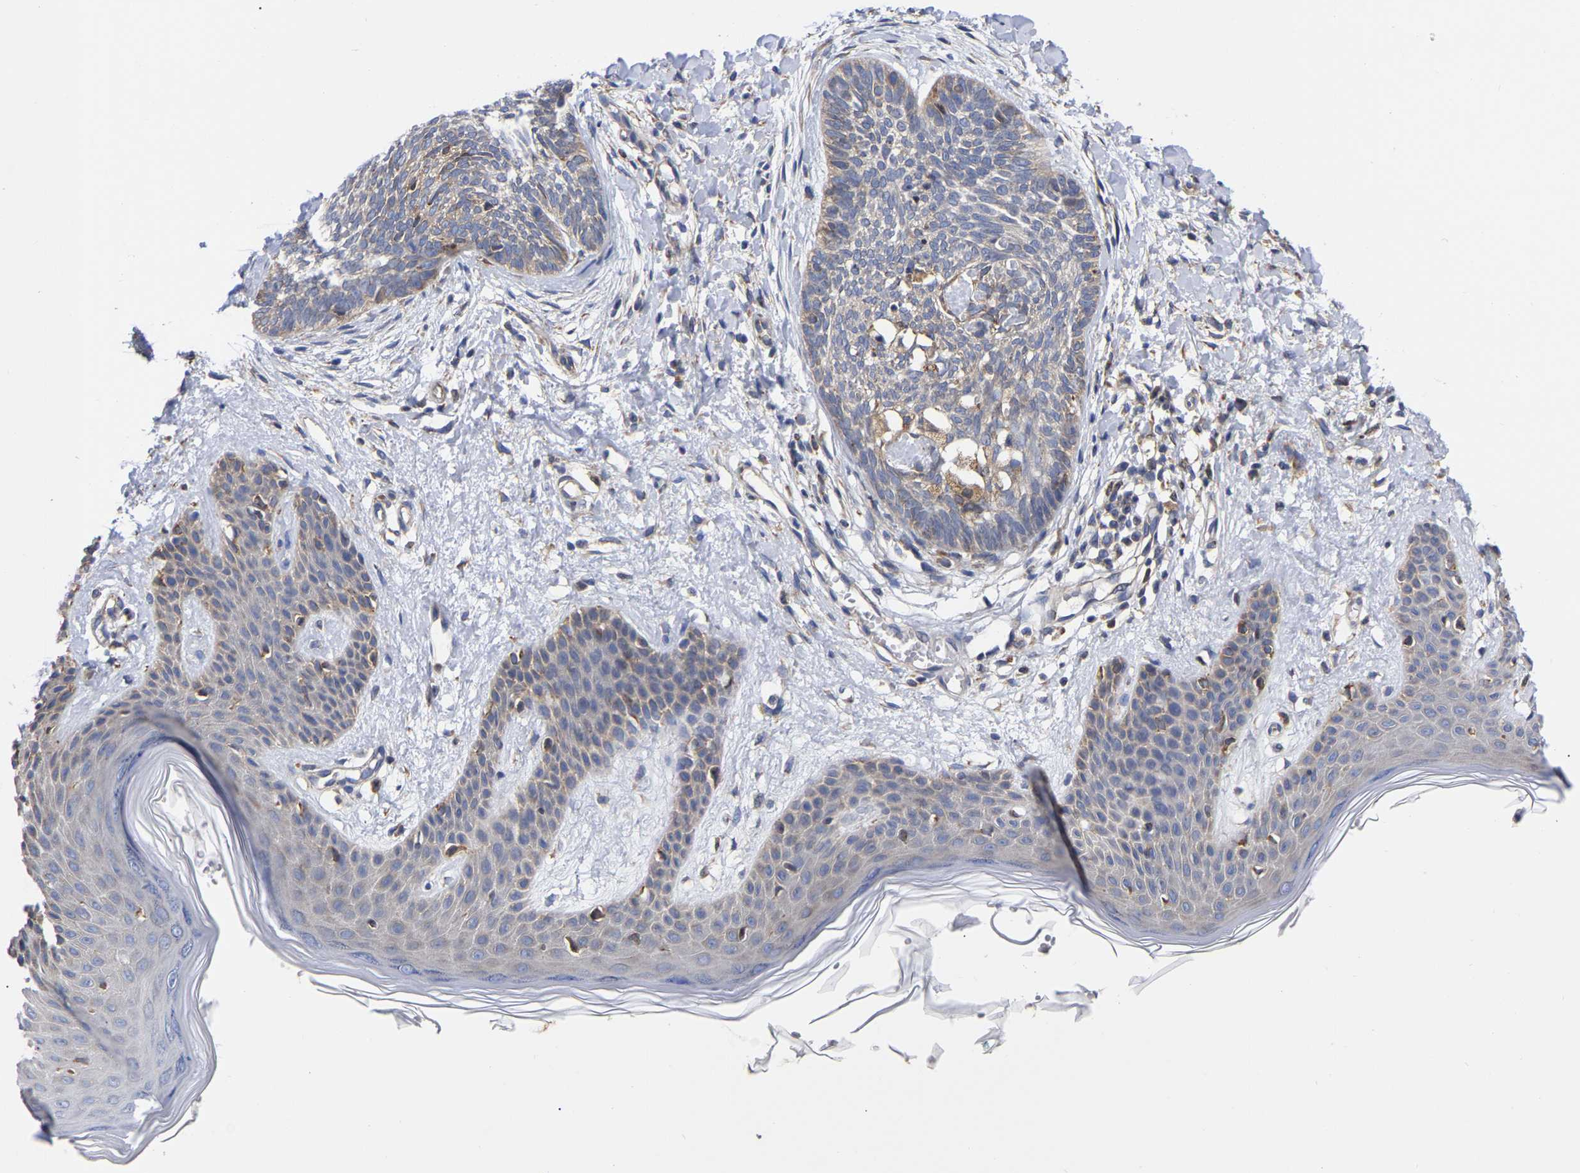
{"staining": {"intensity": "moderate", "quantity": "25%-75%", "location": "cytoplasmic/membranous"}, "tissue": "skin cancer", "cell_type": "Tumor cells", "image_type": "cancer", "snomed": [{"axis": "morphology", "description": "Basal cell carcinoma"}, {"axis": "topography", "description": "Skin"}], "caption": "An immunohistochemistry photomicrograph of neoplastic tissue is shown. Protein staining in brown highlights moderate cytoplasmic/membranous positivity in basal cell carcinoma (skin) within tumor cells. (DAB (3,3'-diaminobenzidine) = brown stain, brightfield microscopy at high magnification).", "gene": "CFAP298", "patient": {"sex": "female", "age": 59}}